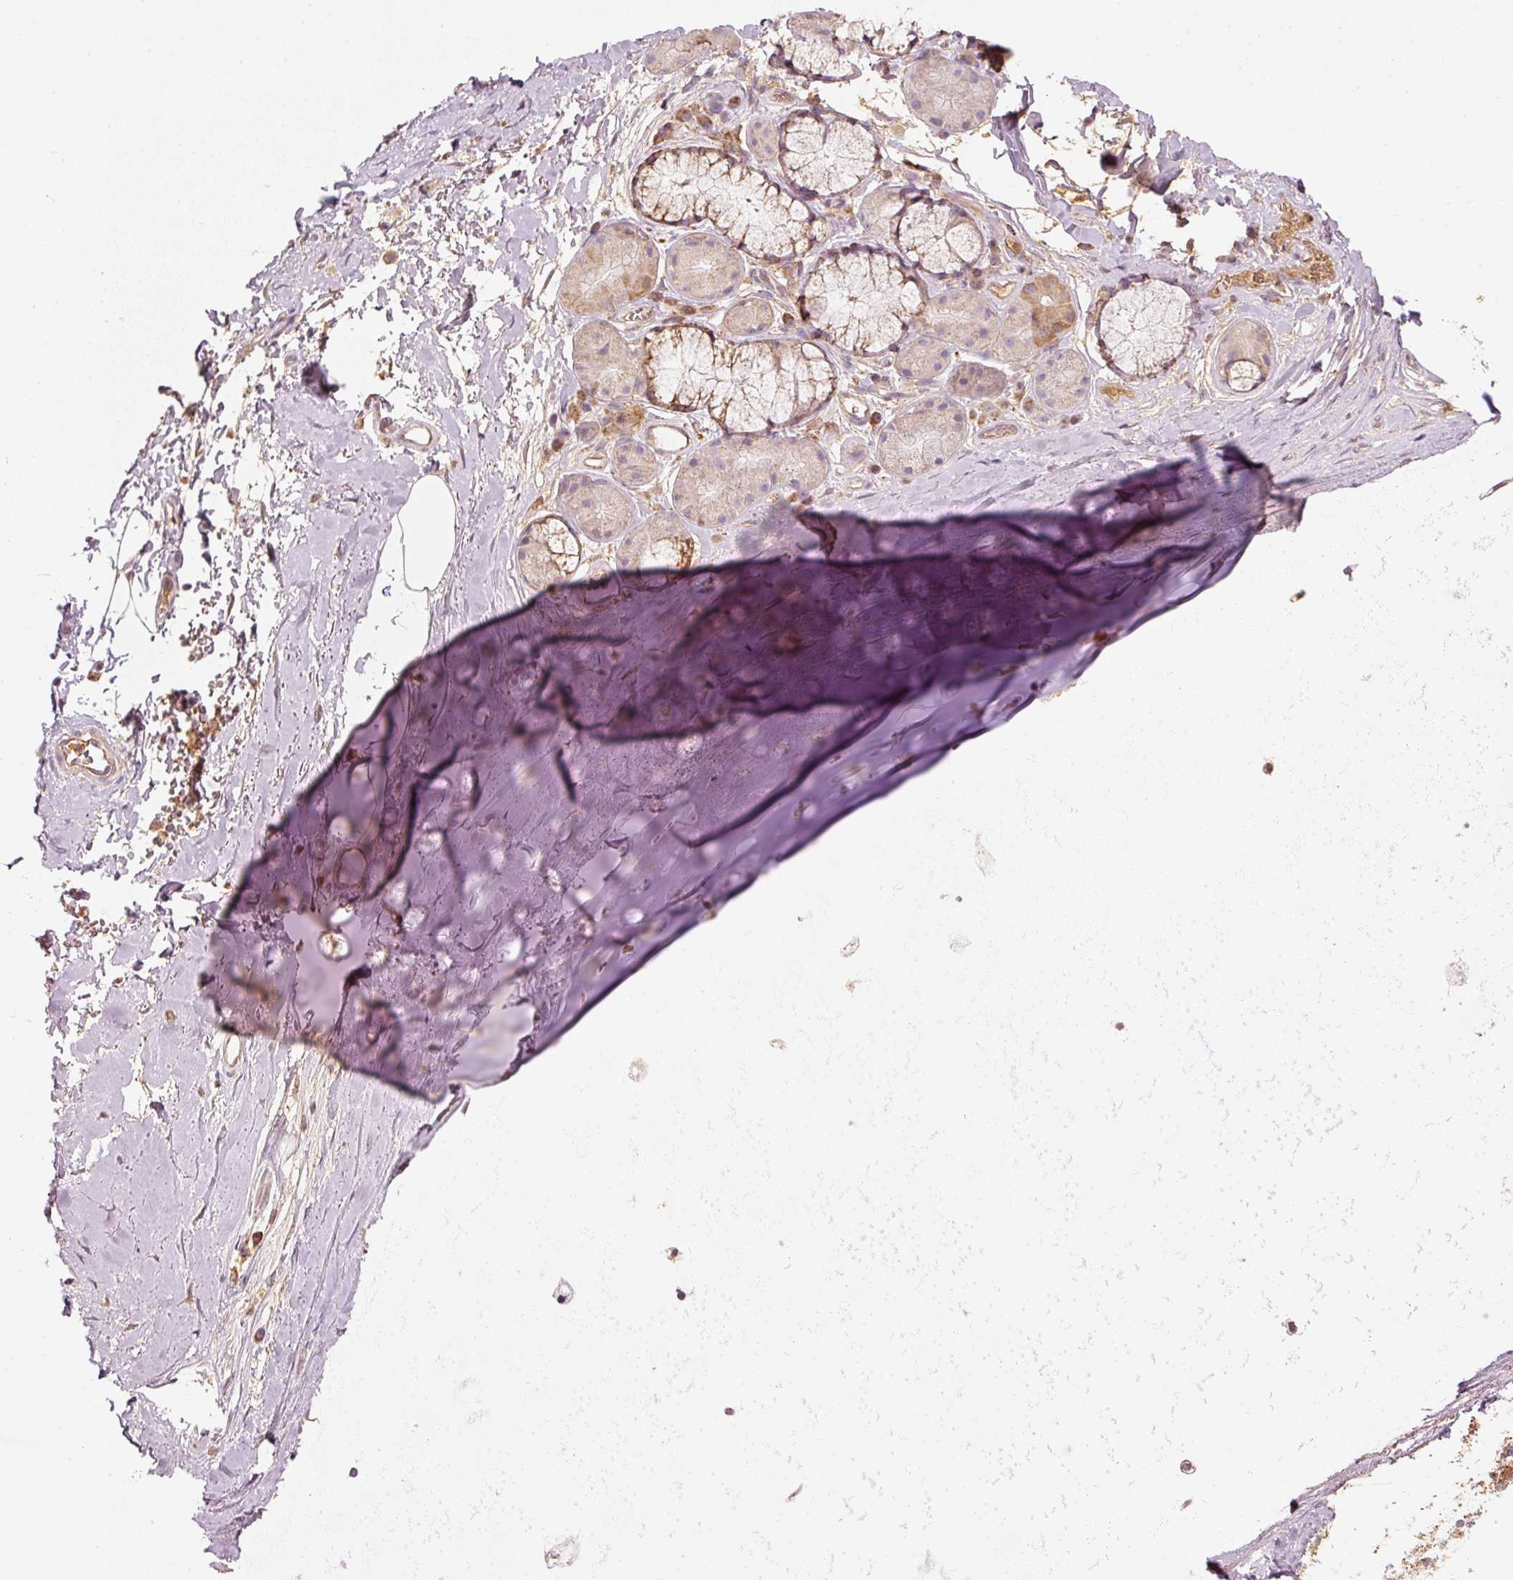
{"staining": {"intensity": "weak", "quantity": "25%-75%", "location": "cytoplasmic/membranous"}, "tissue": "adipose tissue", "cell_type": "Adipocytes", "image_type": "normal", "snomed": [{"axis": "morphology", "description": "Normal tissue, NOS"}, {"axis": "topography", "description": "Cartilage tissue"}, {"axis": "topography", "description": "Bronchus"}], "caption": "A high-resolution image shows IHC staining of benign adipose tissue, which exhibits weak cytoplasmic/membranous expression in about 25%-75% of adipocytes. The protein is shown in brown color, while the nuclei are stained blue.", "gene": "PSENEN", "patient": {"sex": "male", "age": 58}}